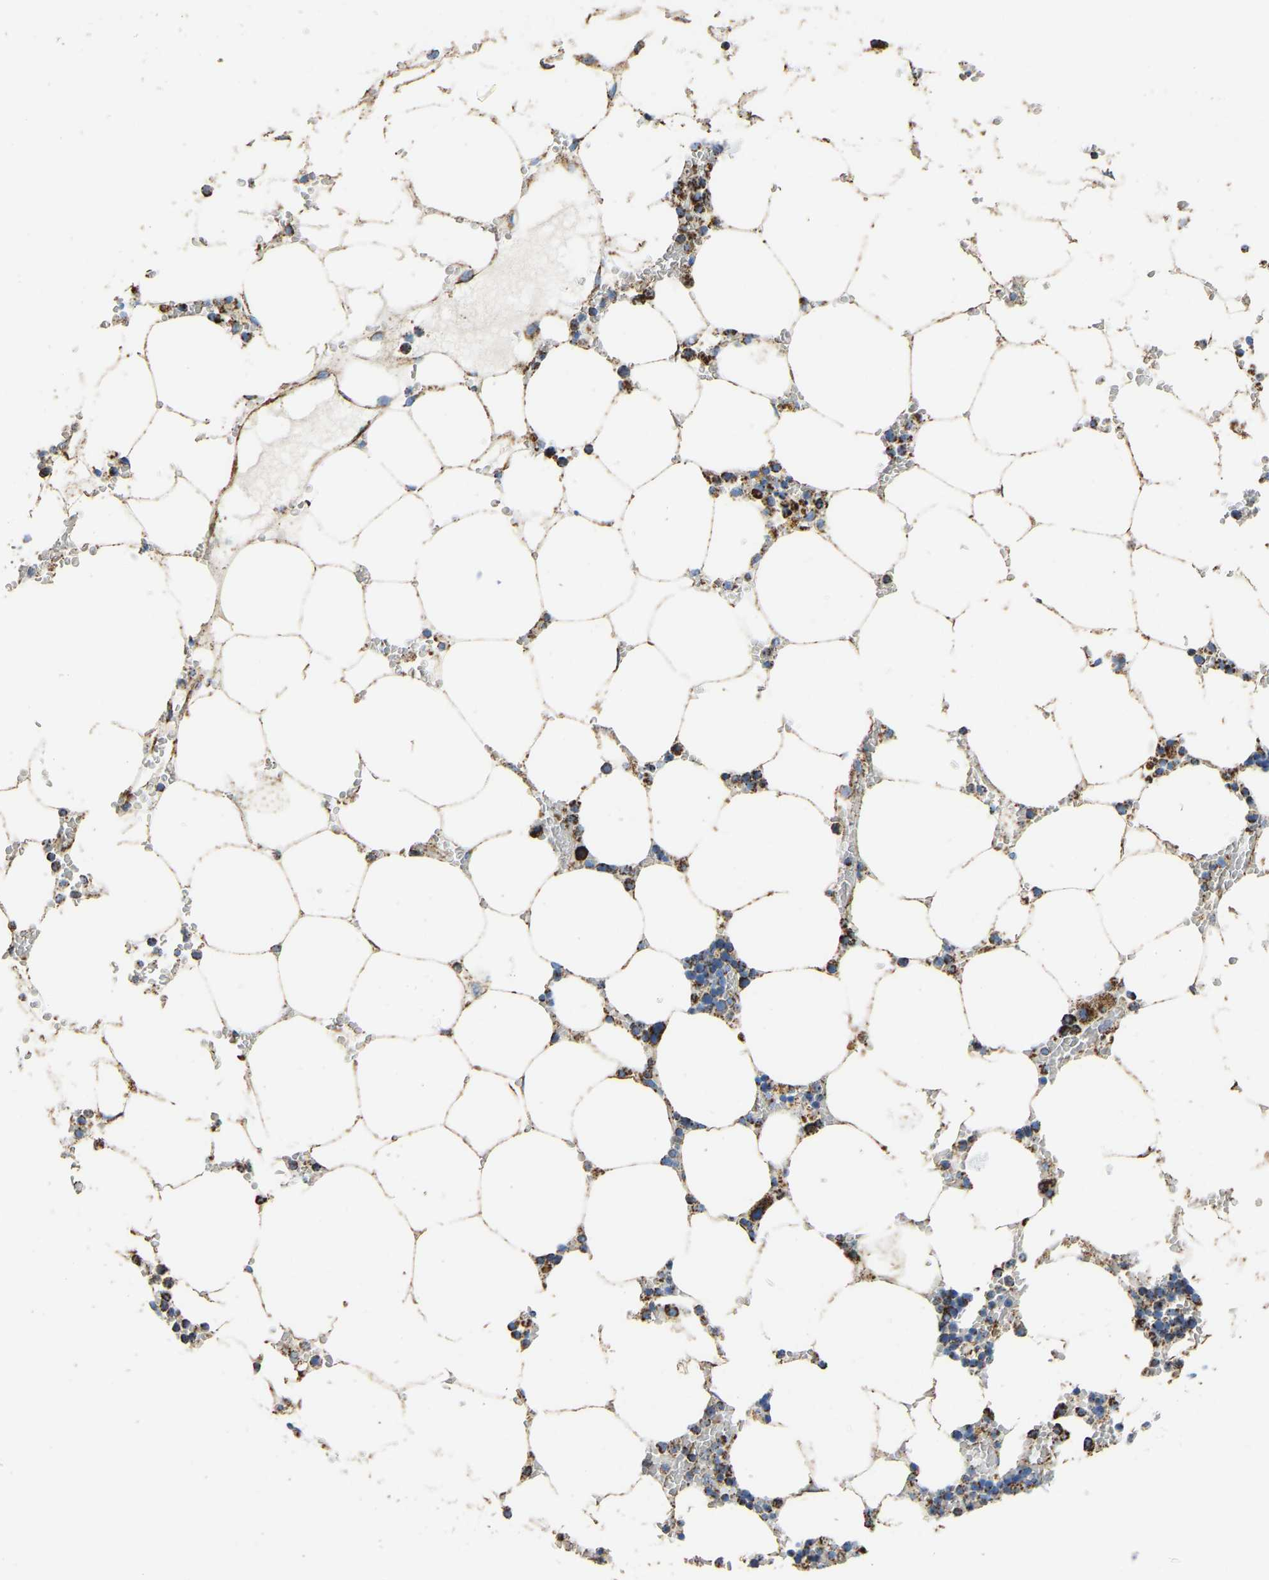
{"staining": {"intensity": "strong", "quantity": "<25%", "location": "cytoplasmic/membranous"}, "tissue": "bone marrow", "cell_type": "Hematopoietic cells", "image_type": "normal", "snomed": [{"axis": "morphology", "description": "Normal tissue, NOS"}, {"axis": "topography", "description": "Bone marrow"}], "caption": "This is a photomicrograph of IHC staining of normal bone marrow, which shows strong expression in the cytoplasmic/membranous of hematopoietic cells.", "gene": "IRX6", "patient": {"sex": "male", "age": 70}}